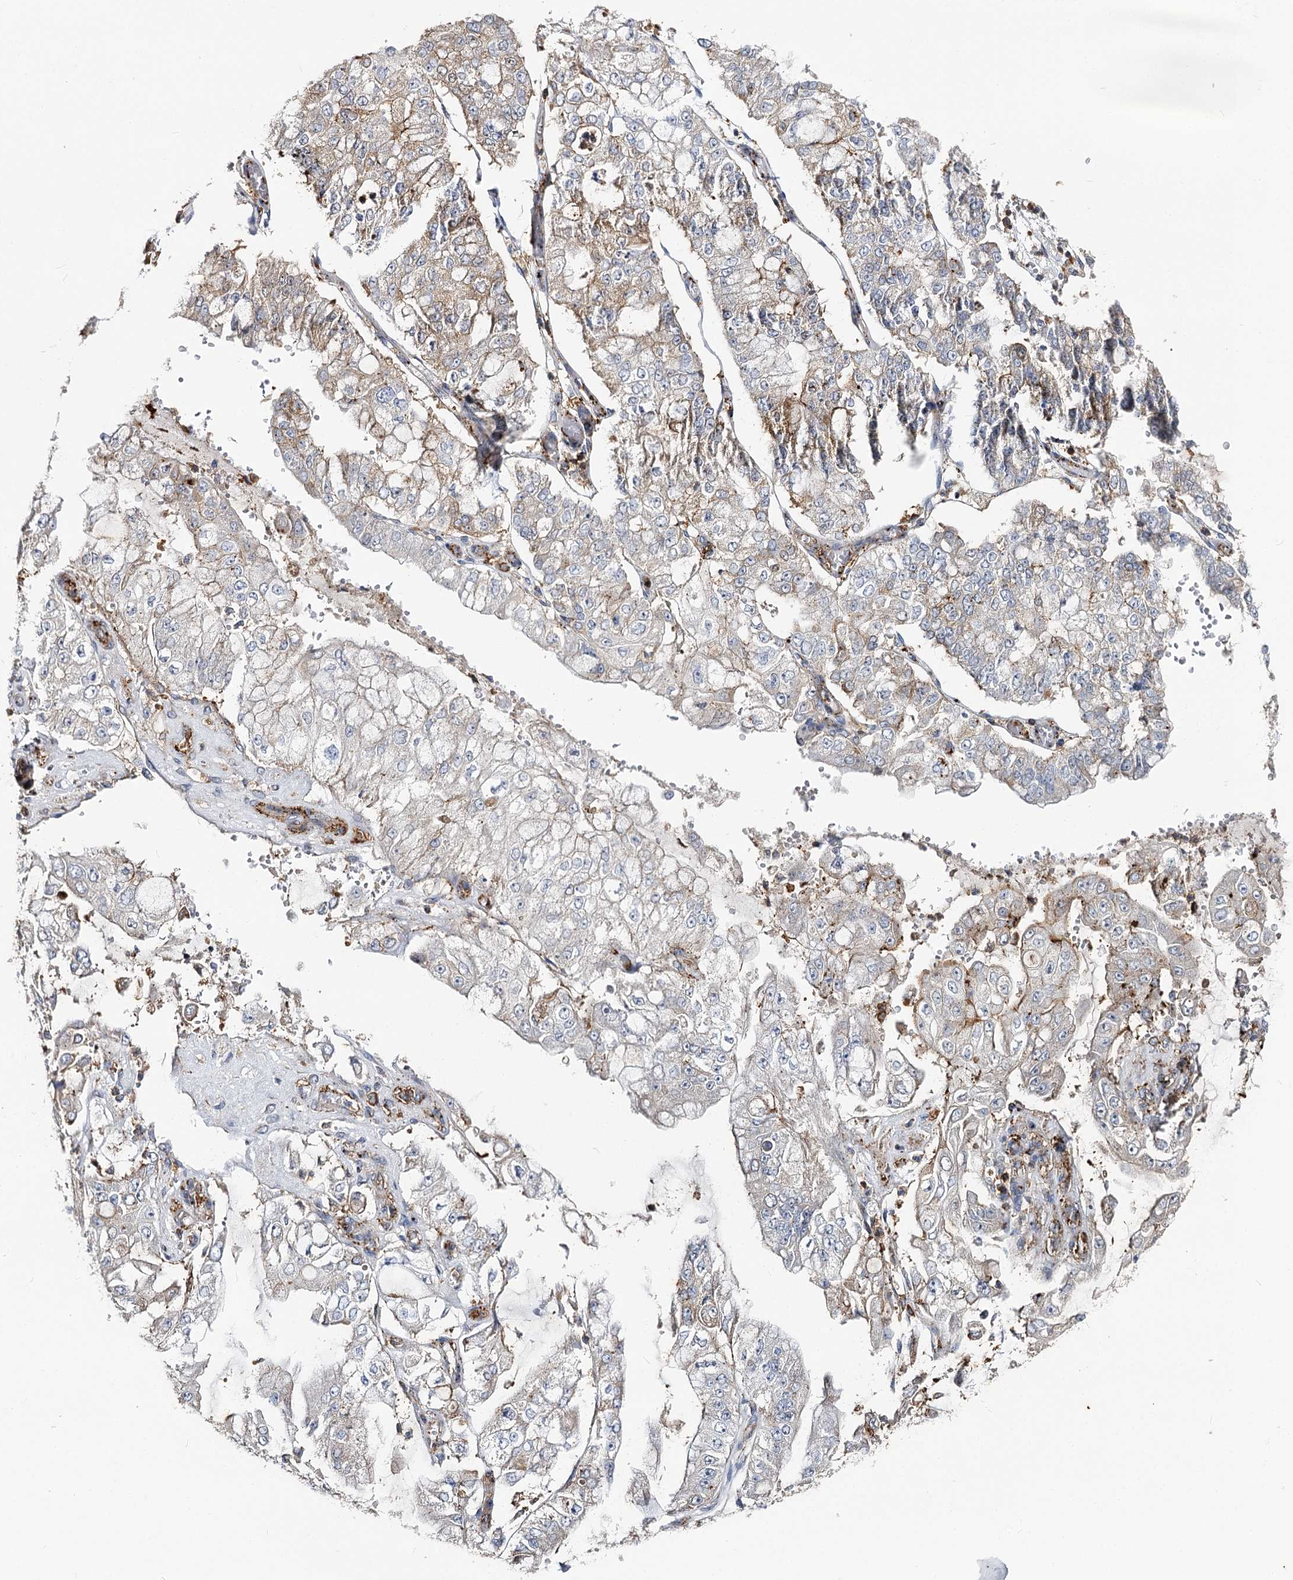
{"staining": {"intensity": "weak", "quantity": "<25%", "location": "cytoplasmic/membranous"}, "tissue": "stomach cancer", "cell_type": "Tumor cells", "image_type": "cancer", "snomed": [{"axis": "morphology", "description": "Adenocarcinoma, NOS"}, {"axis": "topography", "description": "Stomach"}], "caption": "Tumor cells are negative for brown protein staining in stomach adenocarcinoma.", "gene": "SEC24B", "patient": {"sex": "male", "age": 76}}